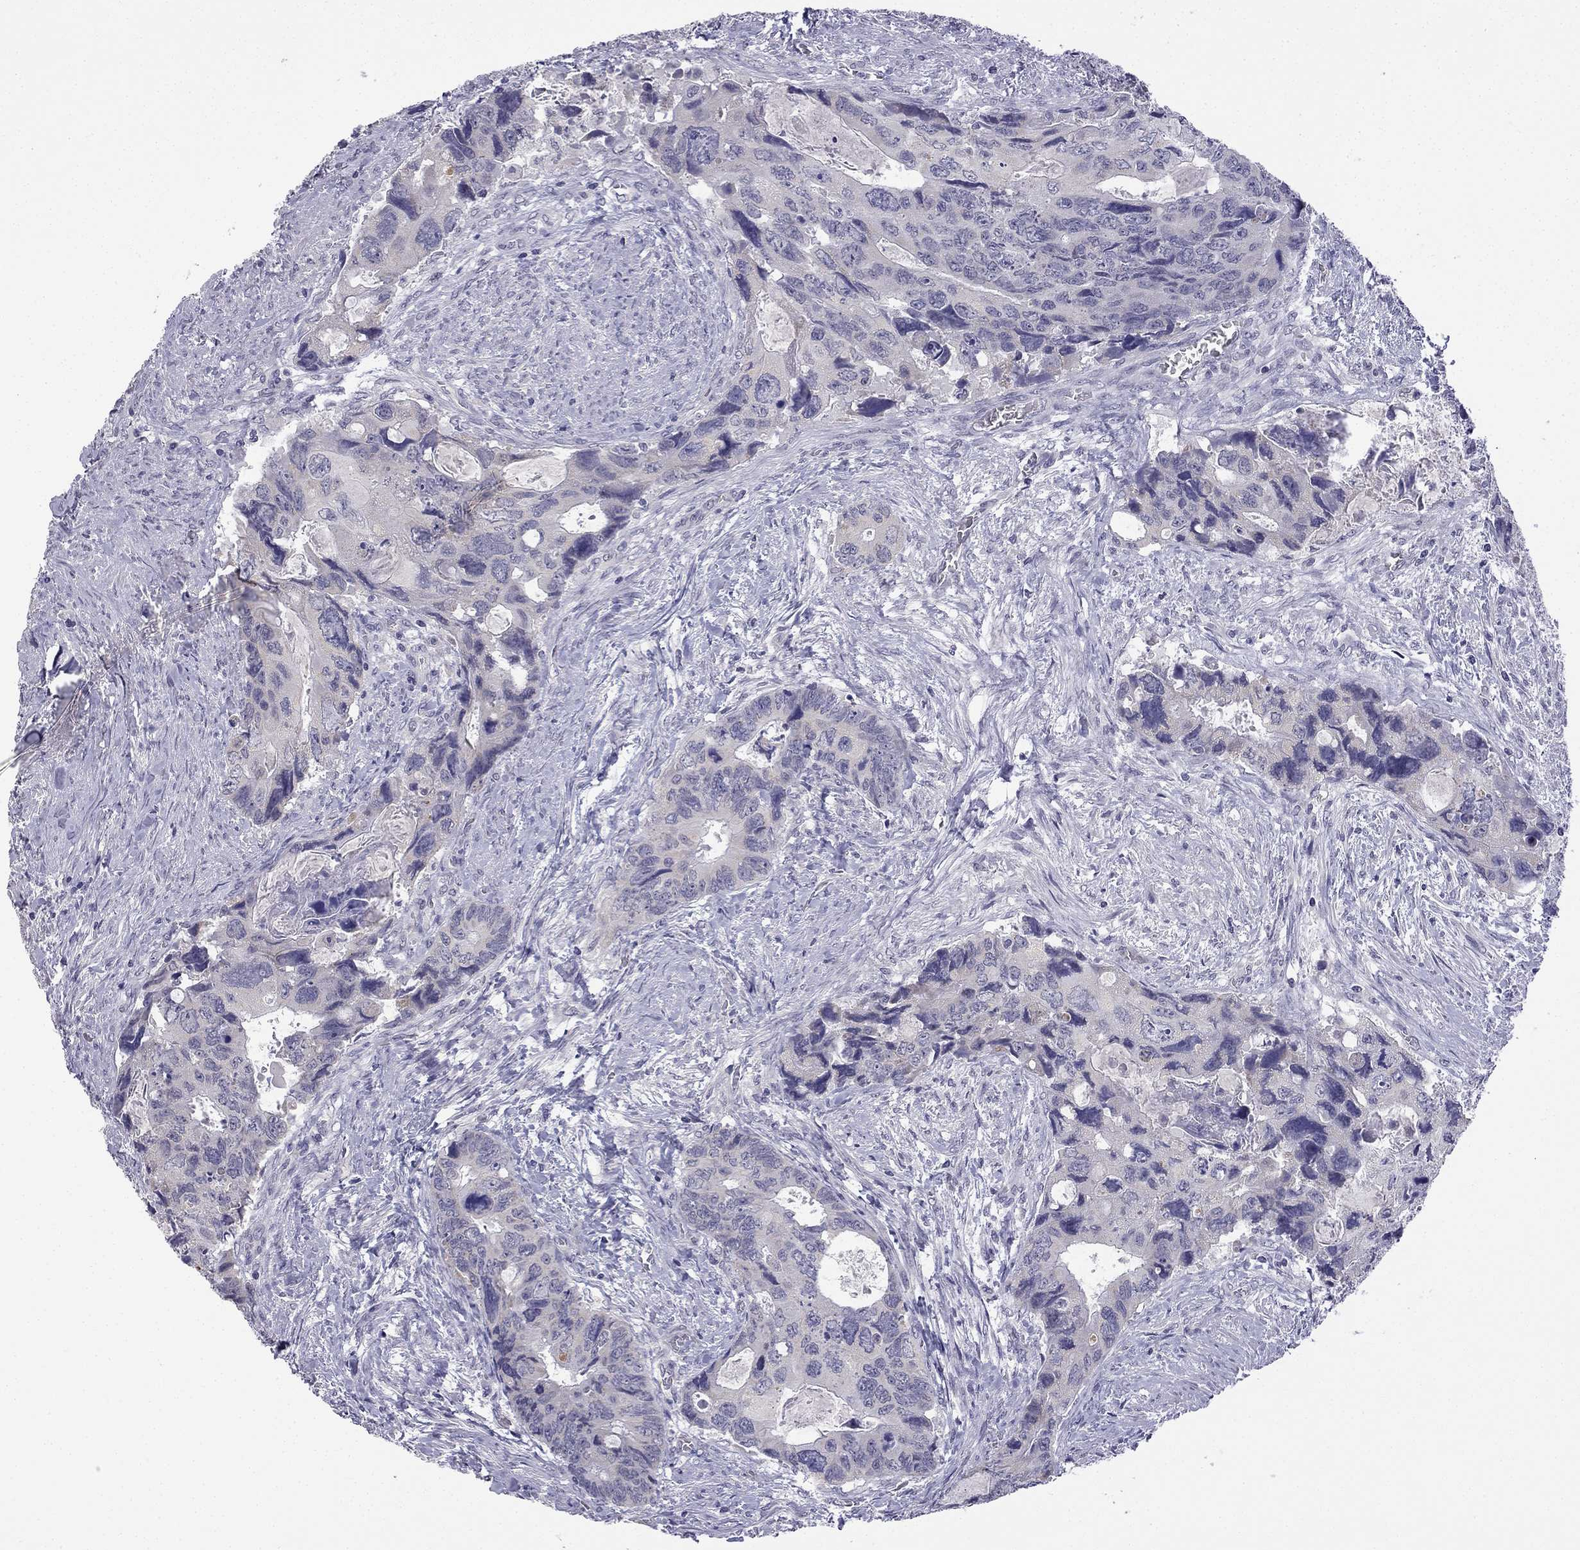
{"staining": {"intensity": "negative", "quantity": "none", "location": "none"}, "tissue": "colorectal cancer", "cell_type": "Tumor cells", "image_type": "cancer", "snomed": [{"axis": "morphology", "description": "Adenocarcinoma, NOS"}, {"axis": "topography", "description": "Rectum"}], "caption": "Colorectal cancer was stained to show a protein in brown. There is no significant staining in tumor cells. (Immunohistochemistry (ihc), brightfield microscopy, high magnification).", "gene": "C5orf49", "patient": {"sex": "male", "age": 62}}